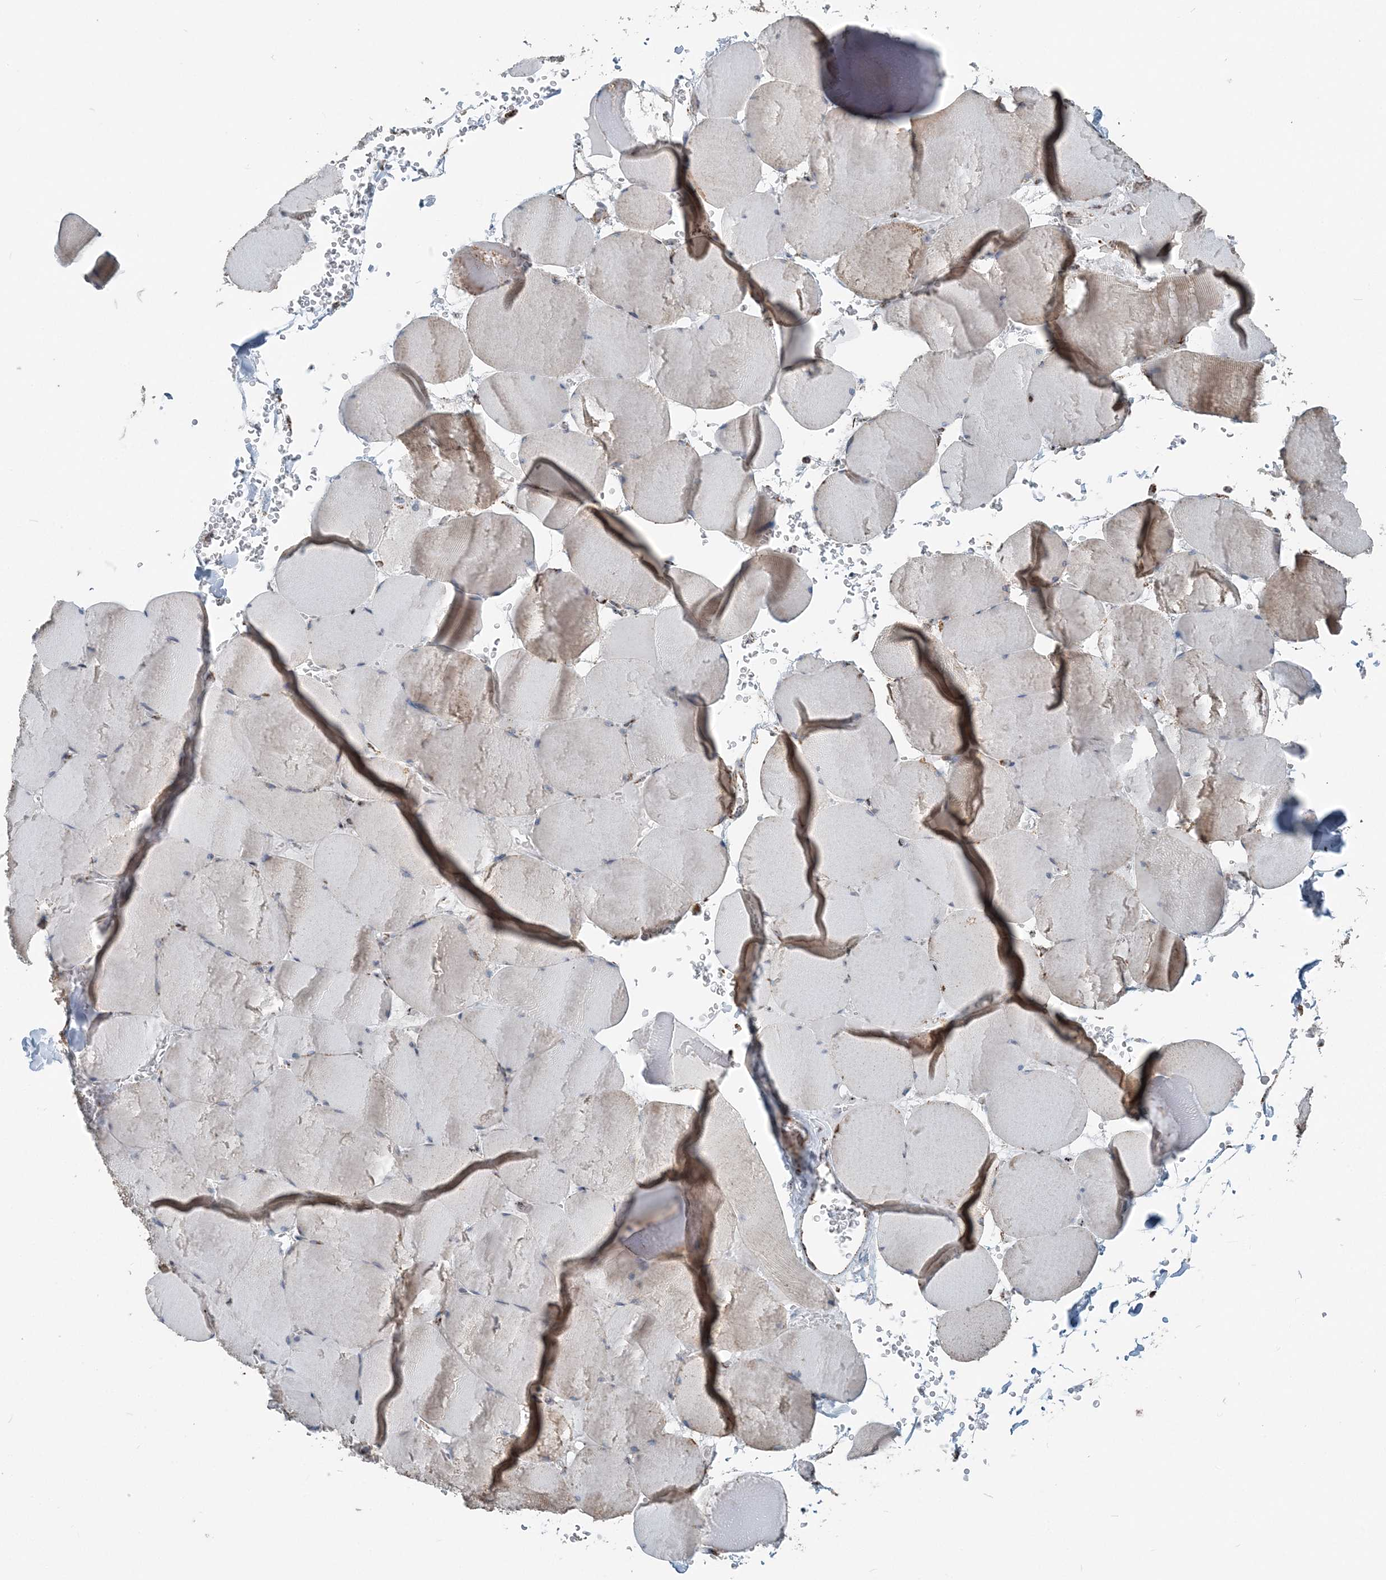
{"staining": {"intensity": "moderate", "quantity": "25%-75%", "location": "cytoplasmic/membranous"}, "tissue": "skeletal muscle", "cell_type": "Myocytes", "image_type": "normal", "snomed": [{"axis": "morphology", "description": "Normal tissue, NOS"}, {"axis": "topography", "description": "Skeletal muscle"}, {"axis": "topography", "description": "Head-Neck"}], "caption": "Immunohistochemical staining of unremarkable skeletal muscle exhibits 25%-75% levels of moderate cytoplasmic/membranous protein staining in approximately 25%-75% of myocytes.", "gene": "SUCLG1", "patient": {"sex": "male", "age": 66}}